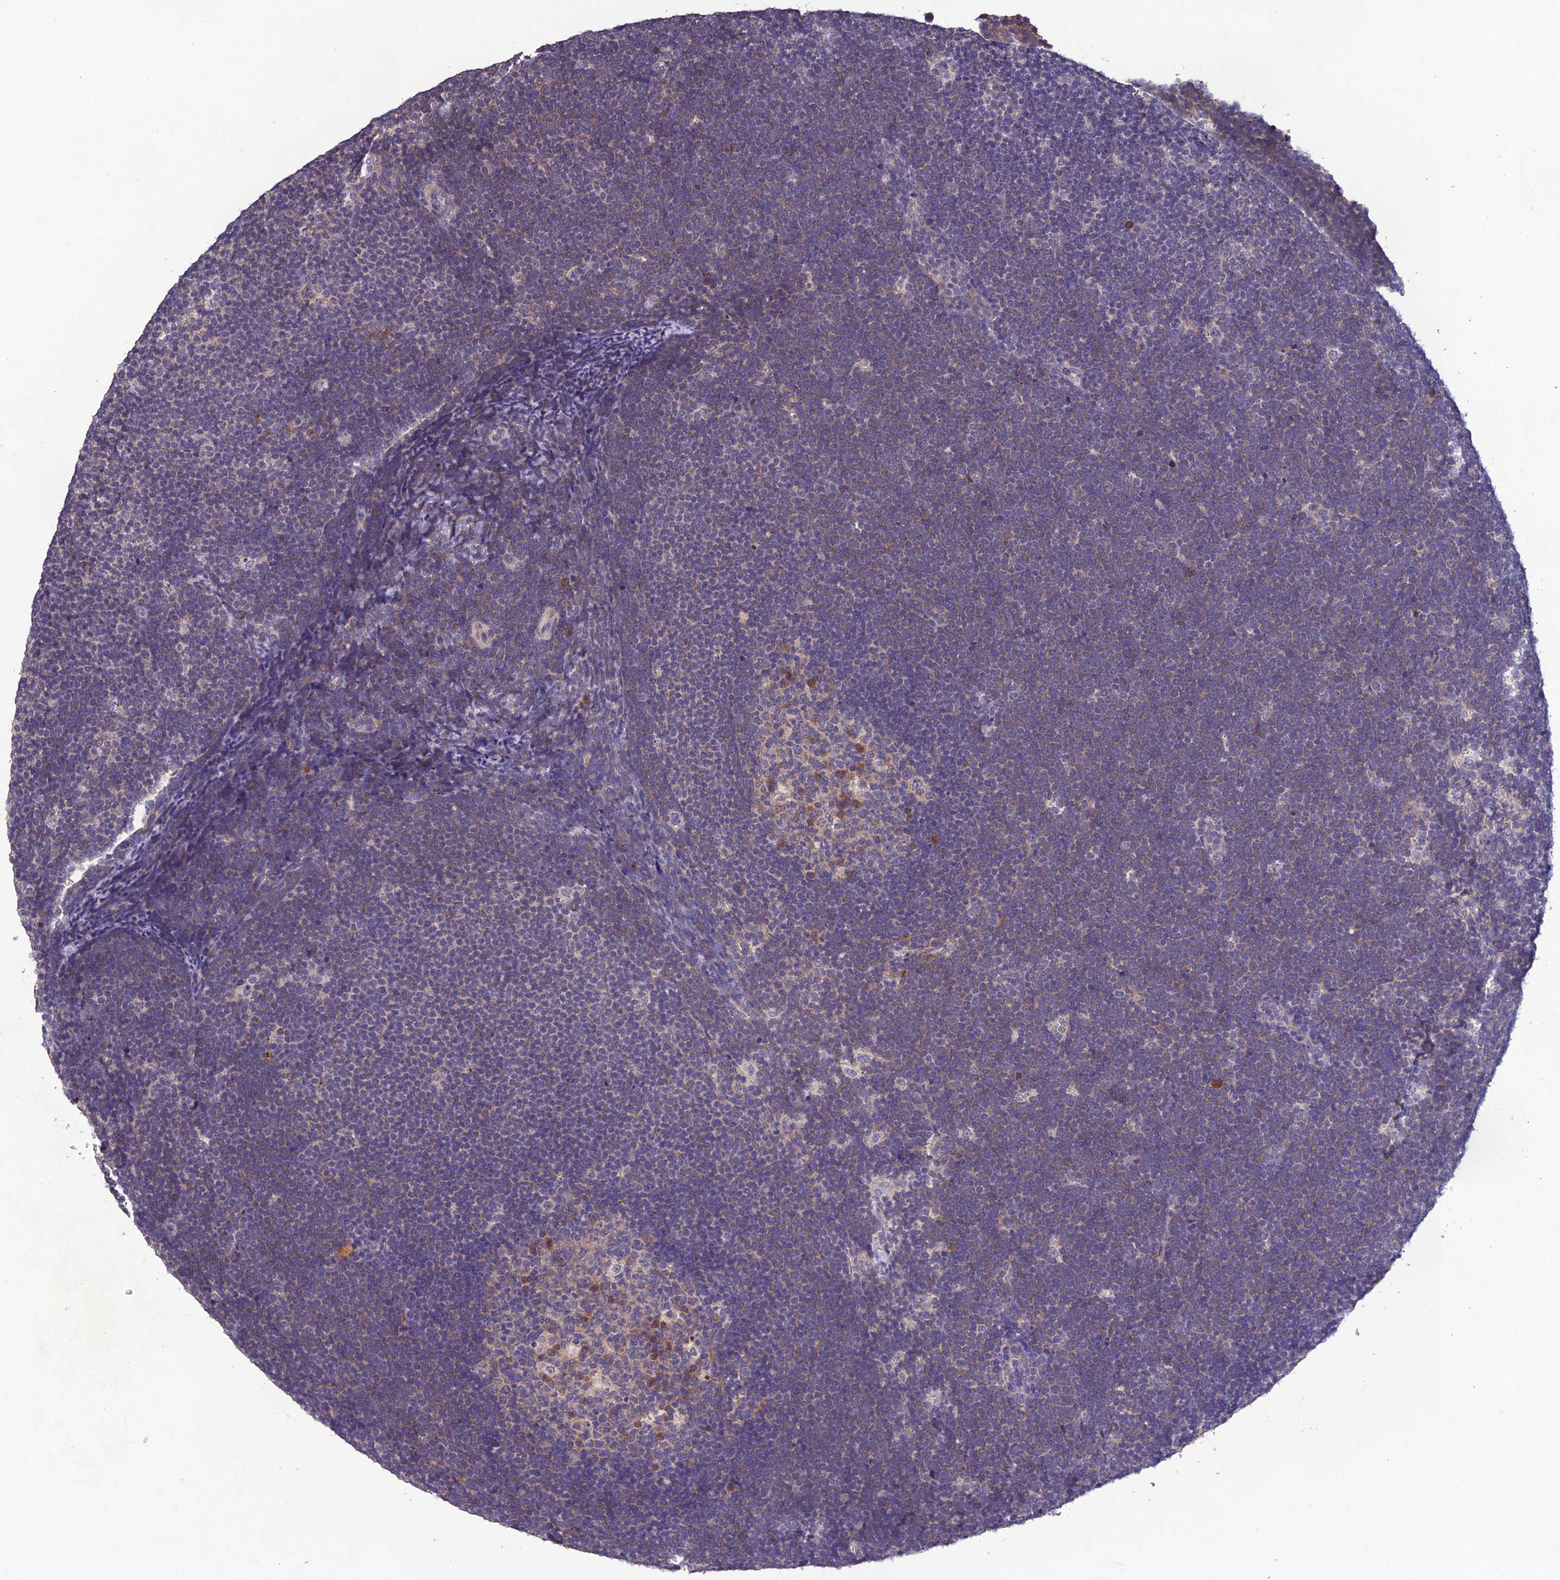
{"staining": {"intensity": "negative", "quantity": "none", "location": "none"}, "tissue": "lymphoma", "cell_type": "Tumor cells", "image_type": "cancer", "snomed": [{"axis": "morphology", "description": "Malignant lymphoma, non-Hodgkin's type, High grade"}, {"axis": "topography", "description": "Lymph node"}], "caption": "DAB immunohistochemical staining of human high-grade malignant lymphoma, non-Hodgkin's type displays no significant expression in tumor cells.", "gene": "SLC39A13", "patient": {"sex": "male", "age": 13}}